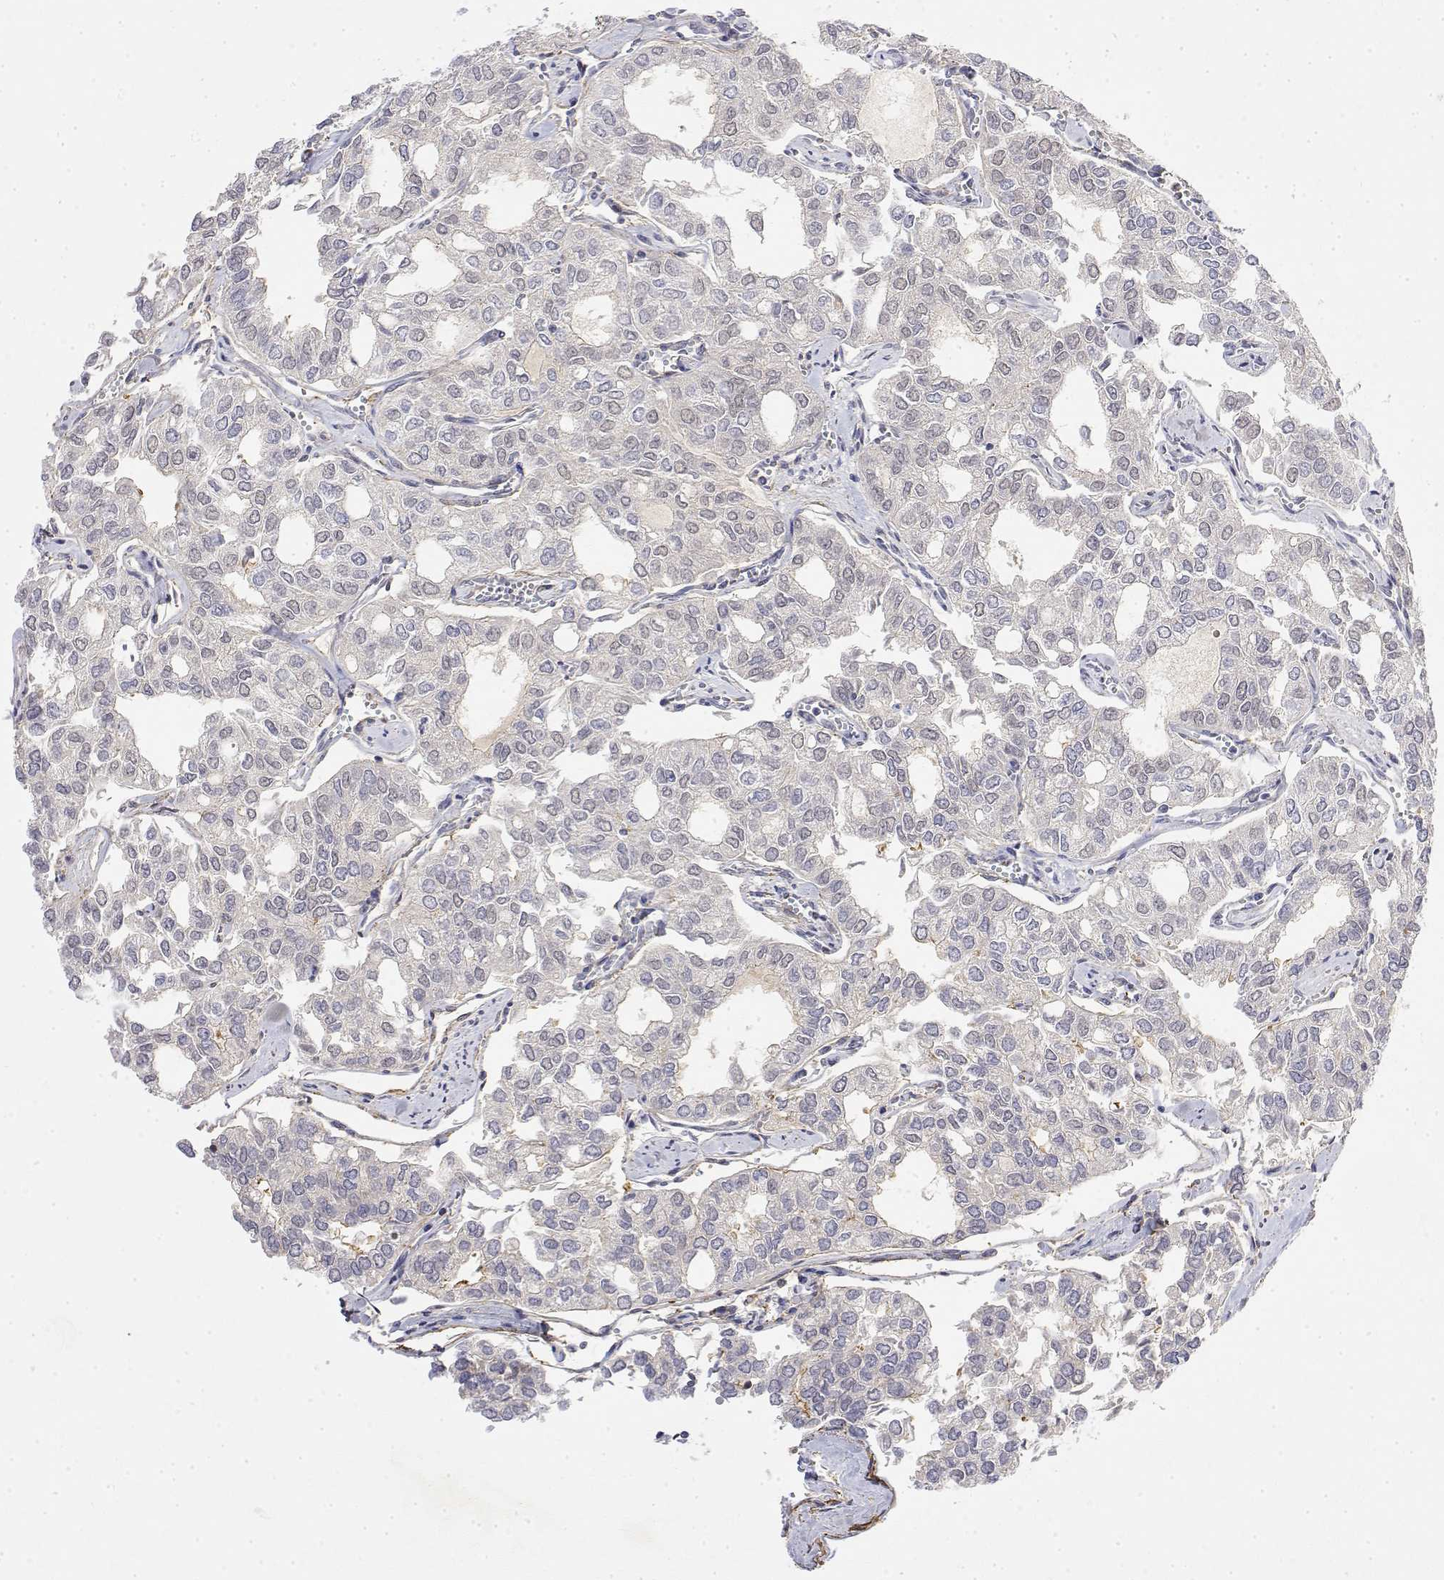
{"staining": {"intensity": "negative", "quantity": "none", "location": "none"}, "tissue": "thyroid cancer", "cell_type": "Tumor cells", "image_type": "cancer", "snomed": [{"axis": "morphology", "description": "Follicular adenoma carcinoma, NOS"}, {"axis": "topography", "description": "Thyroid gland"}], "caption": "High magnification brightfield microscopy of thyroid cancer stained with DAB (3,3'-diaminobenzidine) (brown) and counterstained with hematoxylin (blue): tumor cells show no significant positivity.", "gene": "SOWAHD", "patient": {"sex": "male", "age": 75}}